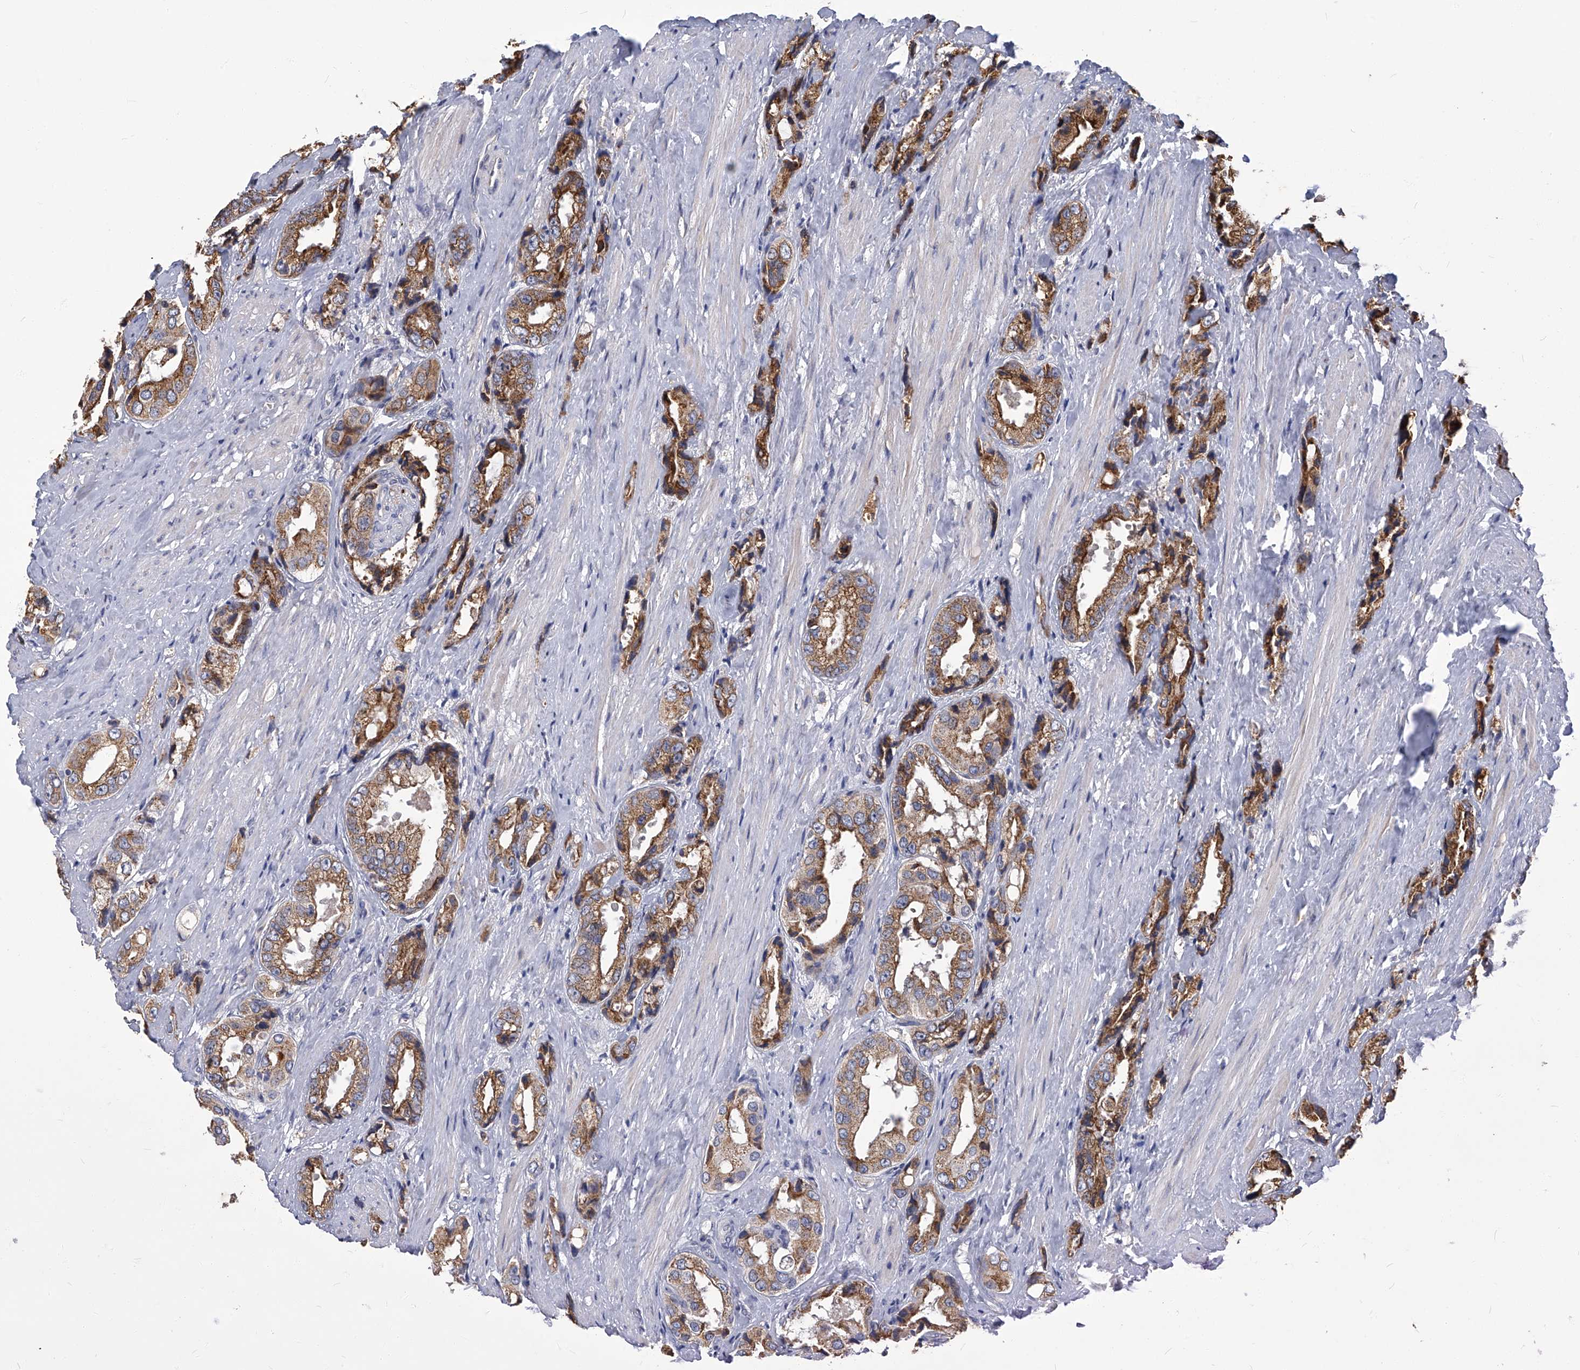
{"staining": {"intensity": "moderate", "quantity": ">75%", "location": "cytoplasmic/membranous"}, "tissue": "prostate cancer", "cell_type": "Tumor cells", "image_type": "cancer", "snomed": [{"axis": "morphology", "description": "Adenocarcinoma, High grade"}, {"axis": "topography", "description": "Prostate"}], "caption": "IHC histopathology image of neoplastic tissue: human prostate cancer stained using IHC demonstrates medium levels of moderate protein expression localized specifically in the cytoplasmic/membranous of tumor cells, appearing as a cytoplasmic/membranous brown color.", "gene": "TGFBR1", "patient": {"sex": "male", "age": 61}}